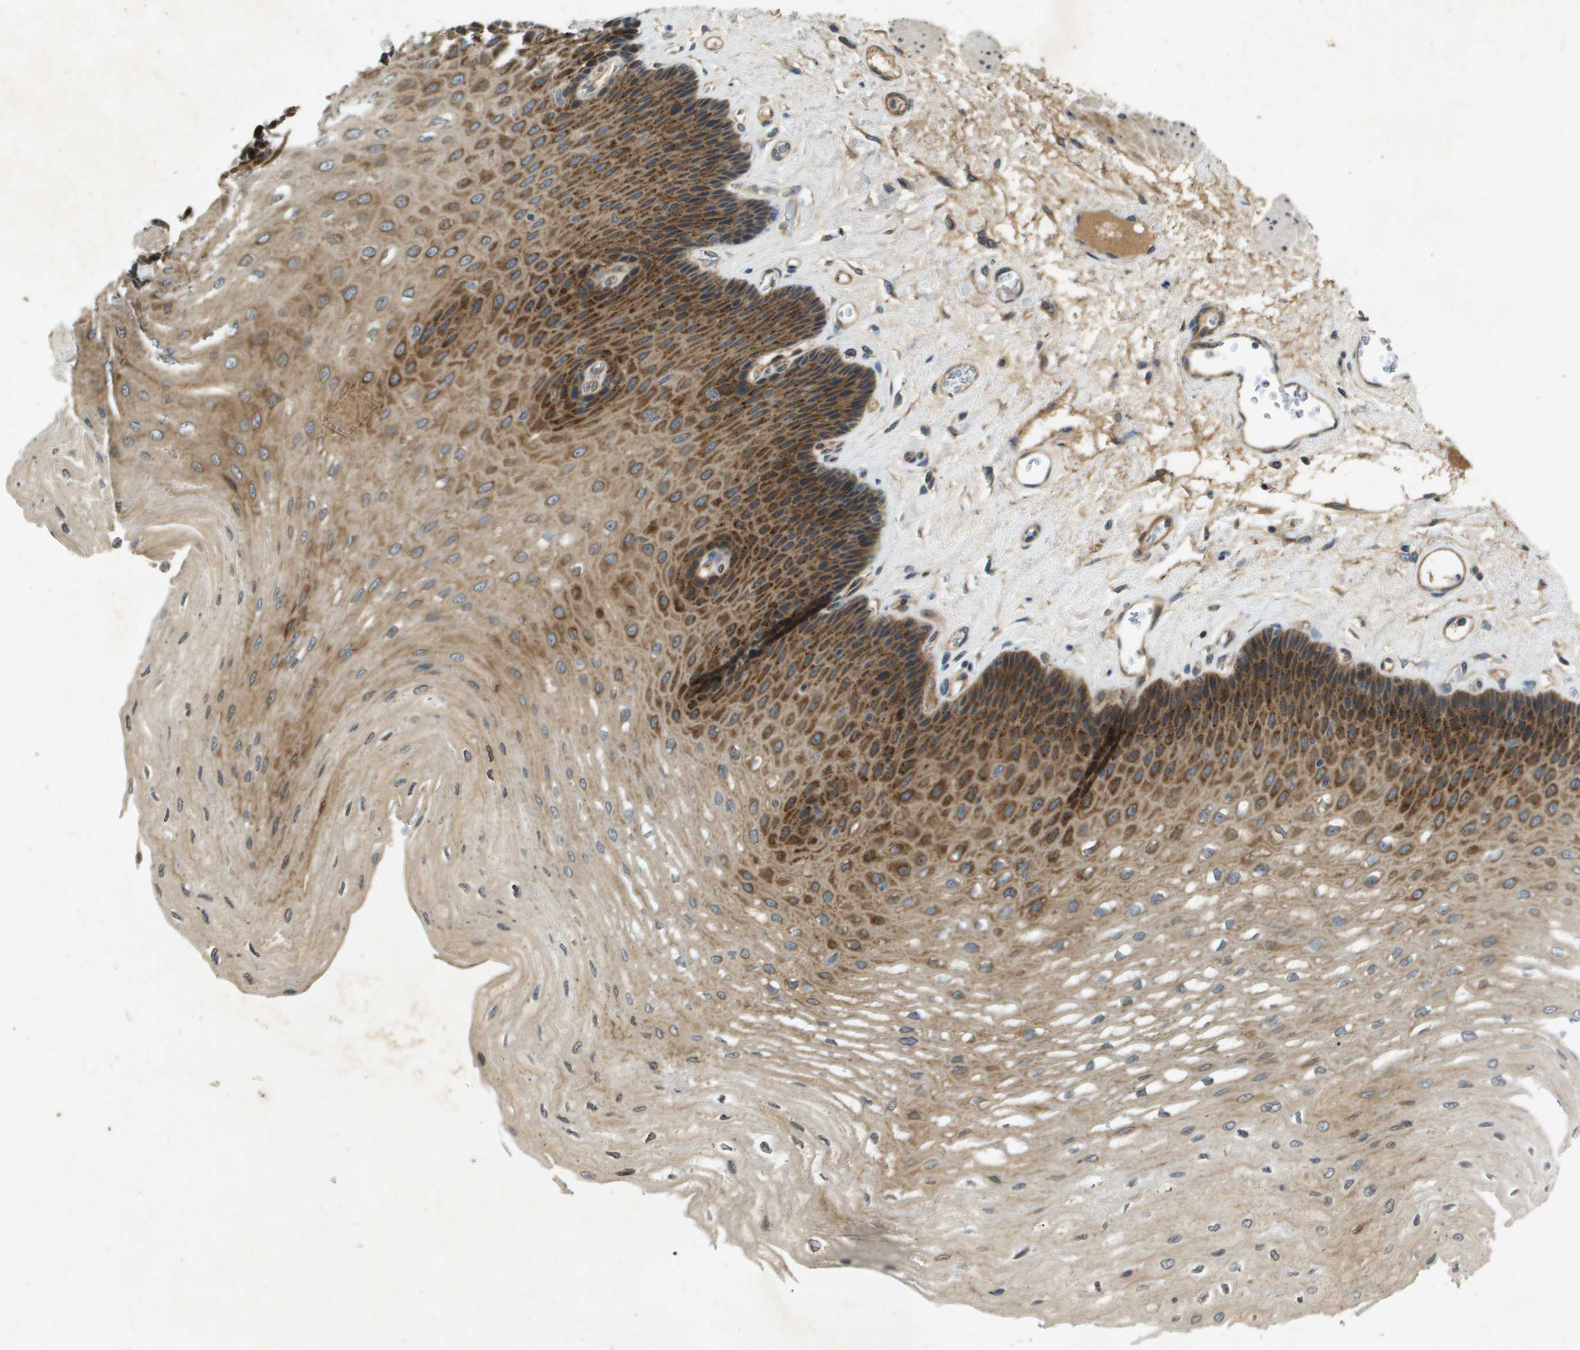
{"staining": {"intensity": "moderate", "quantity": ">75%", "location": "cytoplasmic/membranous"}, "tissue": "esophagus", "cell_type": "Squamous epithelial cells", "image_type": "normal", "snomed": [{"axis": "morphology", "description": "Normal tissue, NOS"}, {"axis": "topography", "description": "Esophagus"}], "caption": "Esophagus stained for a protein reveals moderate cytoplasmic/membranous positivity in squamous epithelial cells. Immunohistochemistry stains the protein of interest in brown and the nuclei are stained blue.", "gene": "PGAP3", "patient": {"sex": "female", "age": 72}}